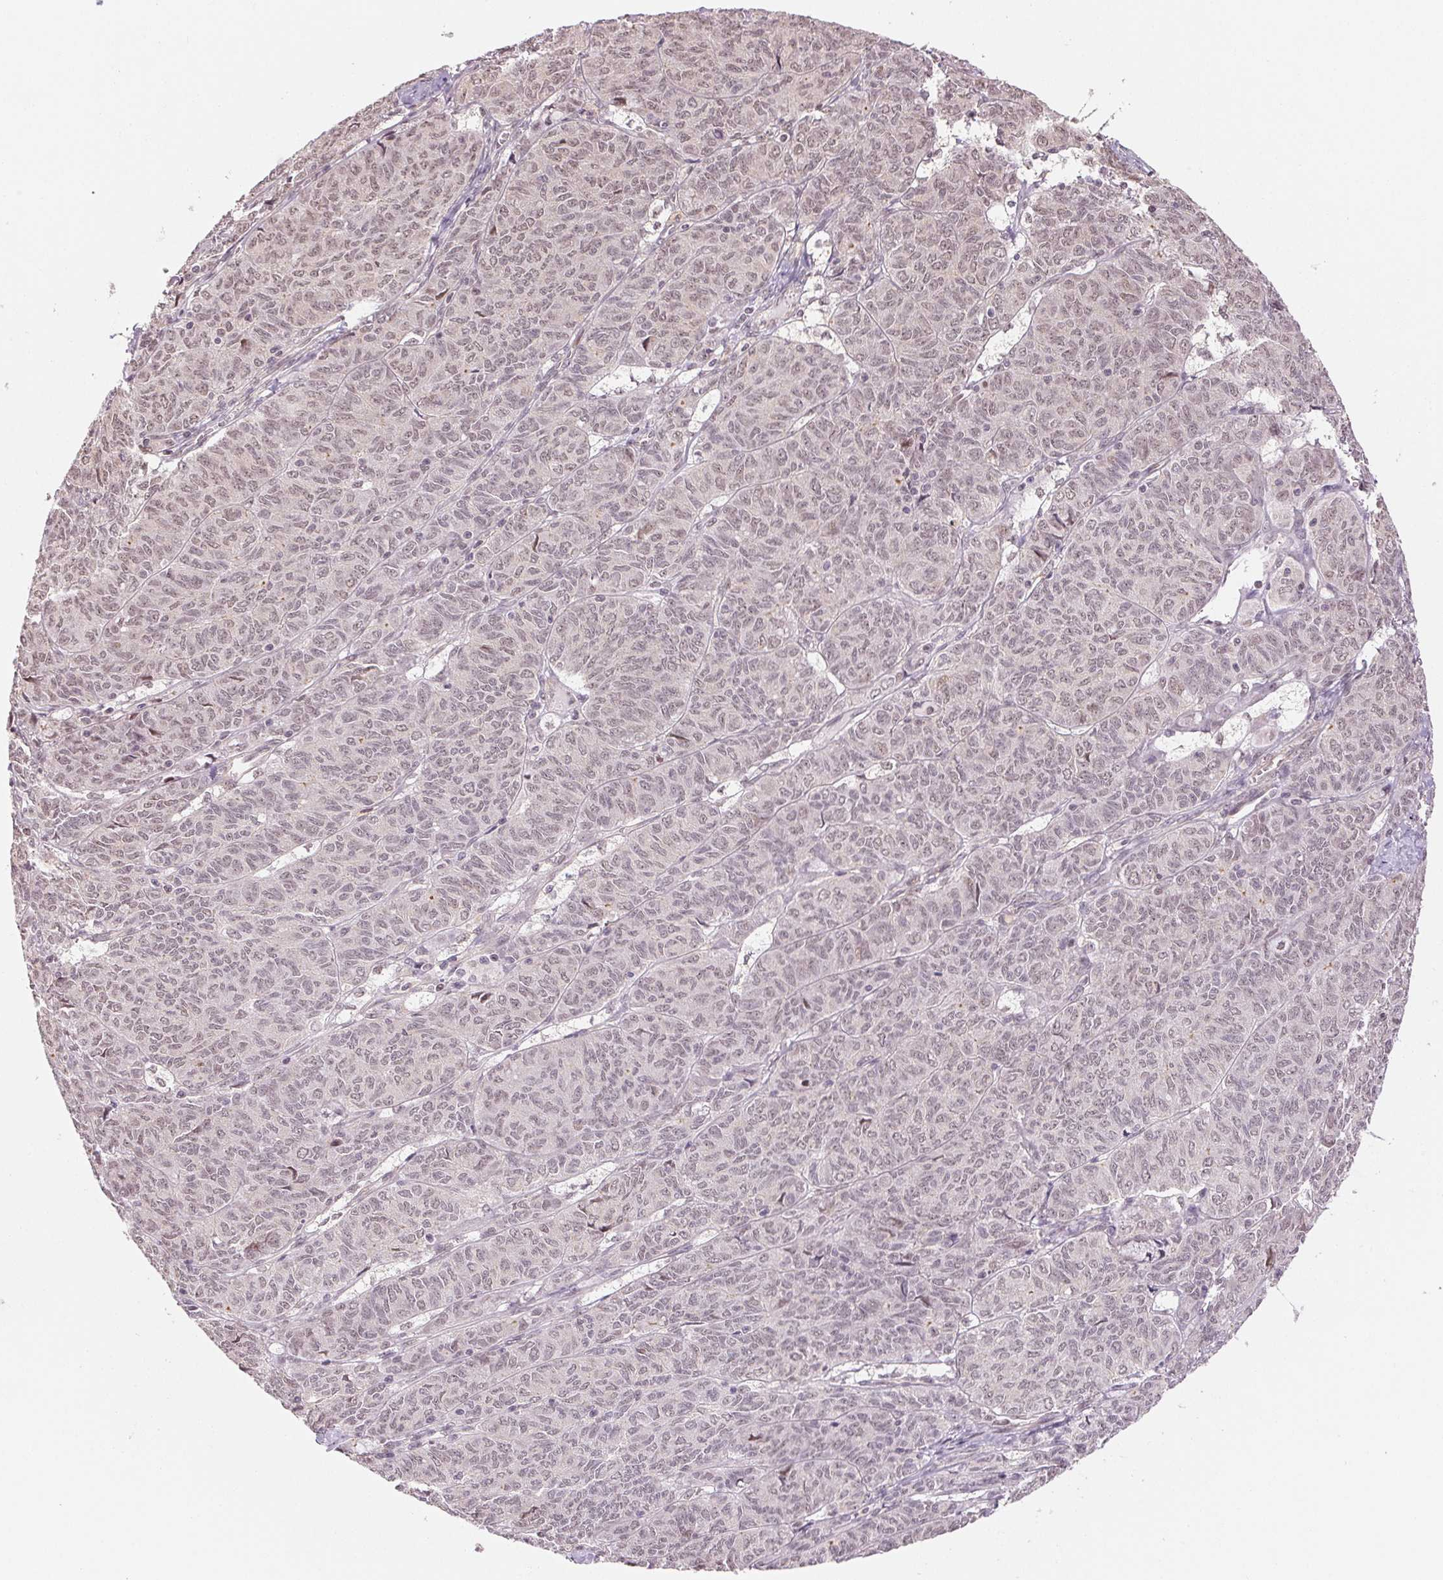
{"staining": {"intensity": "weak", "quantity": "<25%", "location": "nuclear"}, "tissue": "ovarian cancer", "cell_type": "Tumor cells", "image_type": "cancer", "snomed": [{"axis": "morphology", "description": "Carcinoma, endometroid"}, {"axis": "topography", "description": "Ovary"}], "caption": "Ovarian endometroid carcinoma was stained to show a protein in brown. There is no significant staining in tumor cells.", "gene": "GRHL3", "patient": {"sex": "female", "age": 80}}